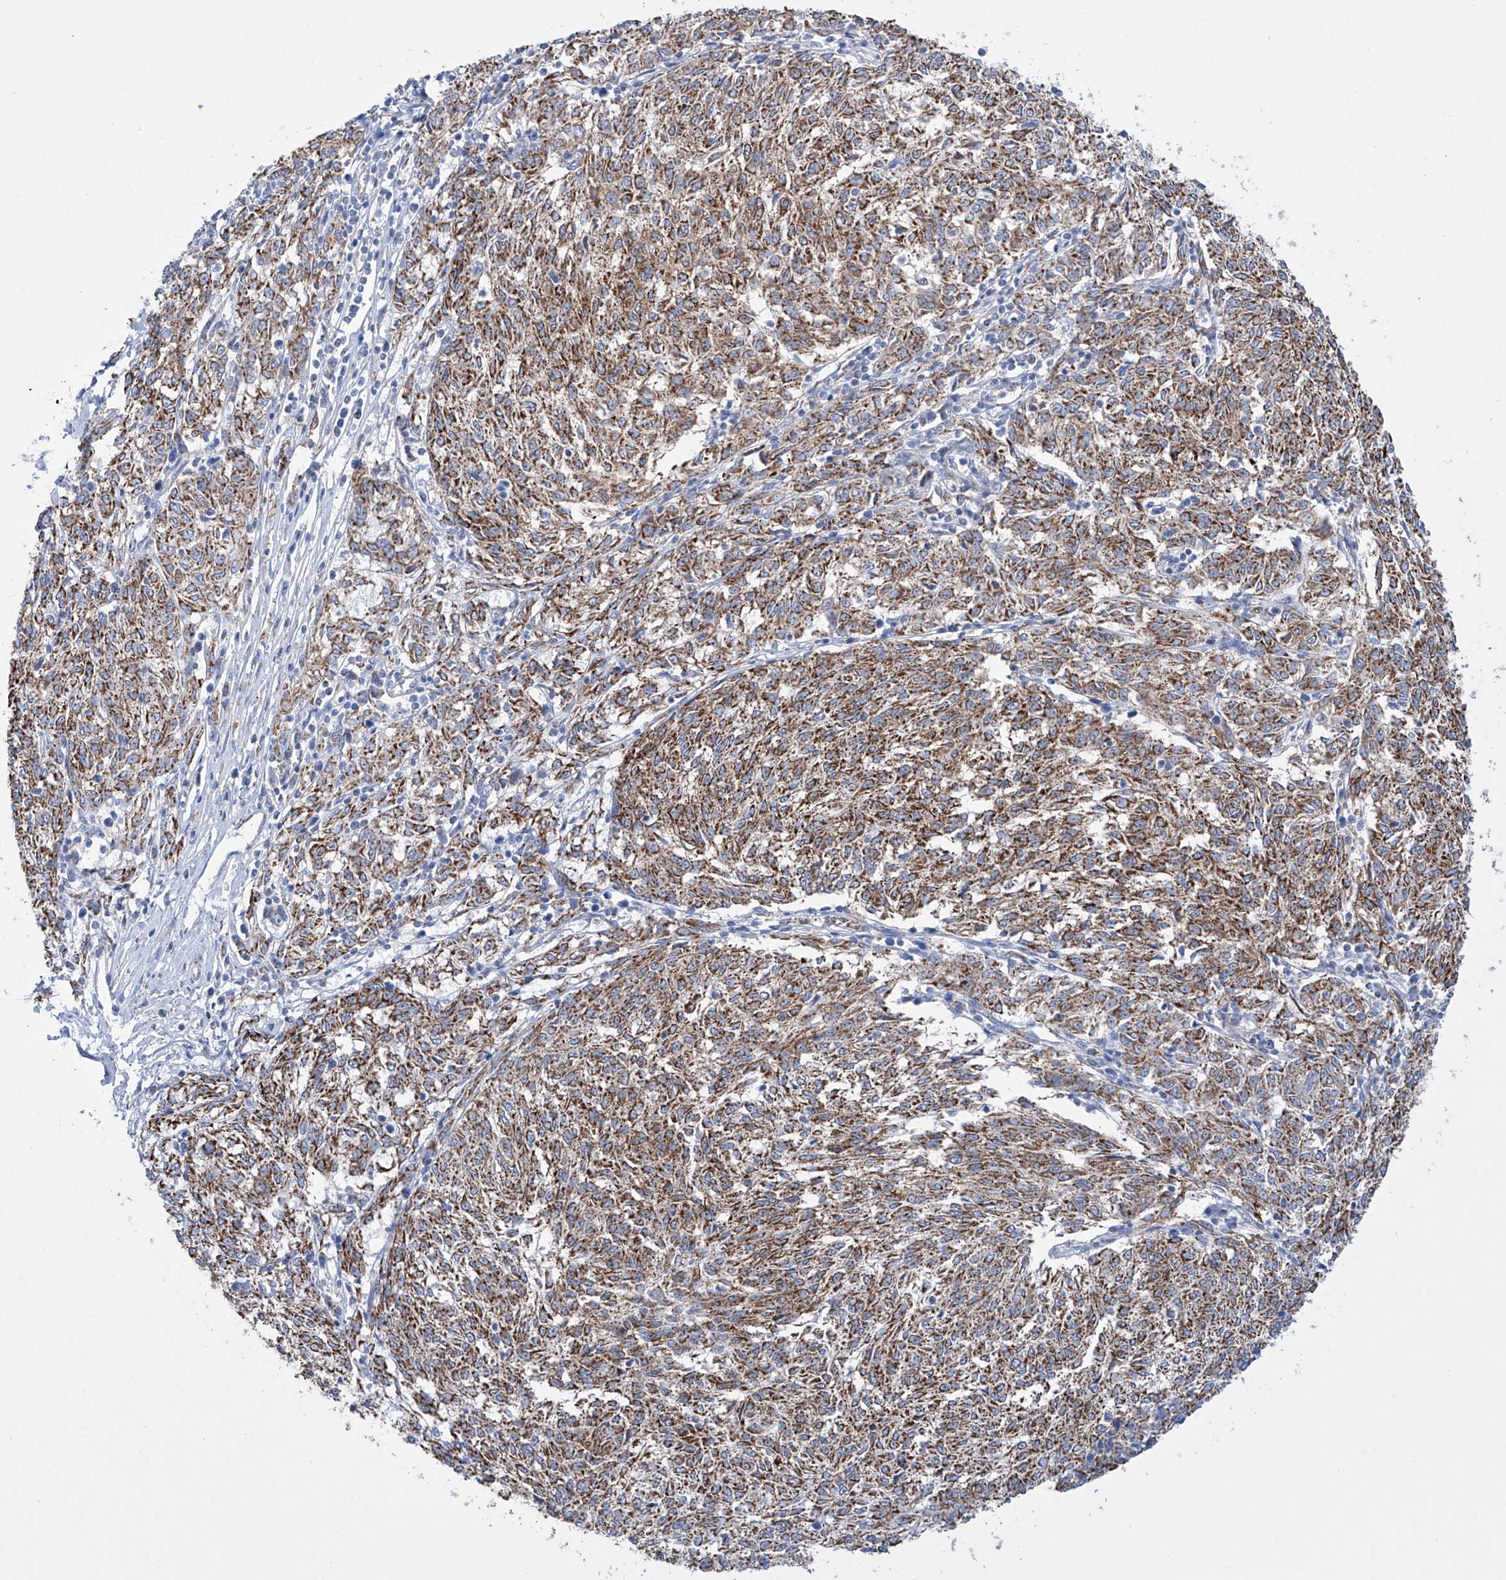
{"staining": {"intensity": "strong", "quantity": ">75%", "location": "cytoplasmic/membranous"}, "tissue": "melanoma", "cell_type": "Tumor cells", "image_type": "cancer", "snomed": [{"axis": "morphology", "description": "Malignant melanoma, NOS"}, {"axis": "topography", "description": "Skin"}], "caption": "Tumor cells display high levels of strong cytoplasmic/membranous staining in approximately >75% of cells in melanoma. The staining was performed using DAB (3,3'-diaminobenzidine) to visualize the protein expression in brown, while the nuclei were stained in blue with hematoxylin (Magnification: 20x).", "gene": "ALDH6A1", "patient": {"sex": "female", "age": 72}}